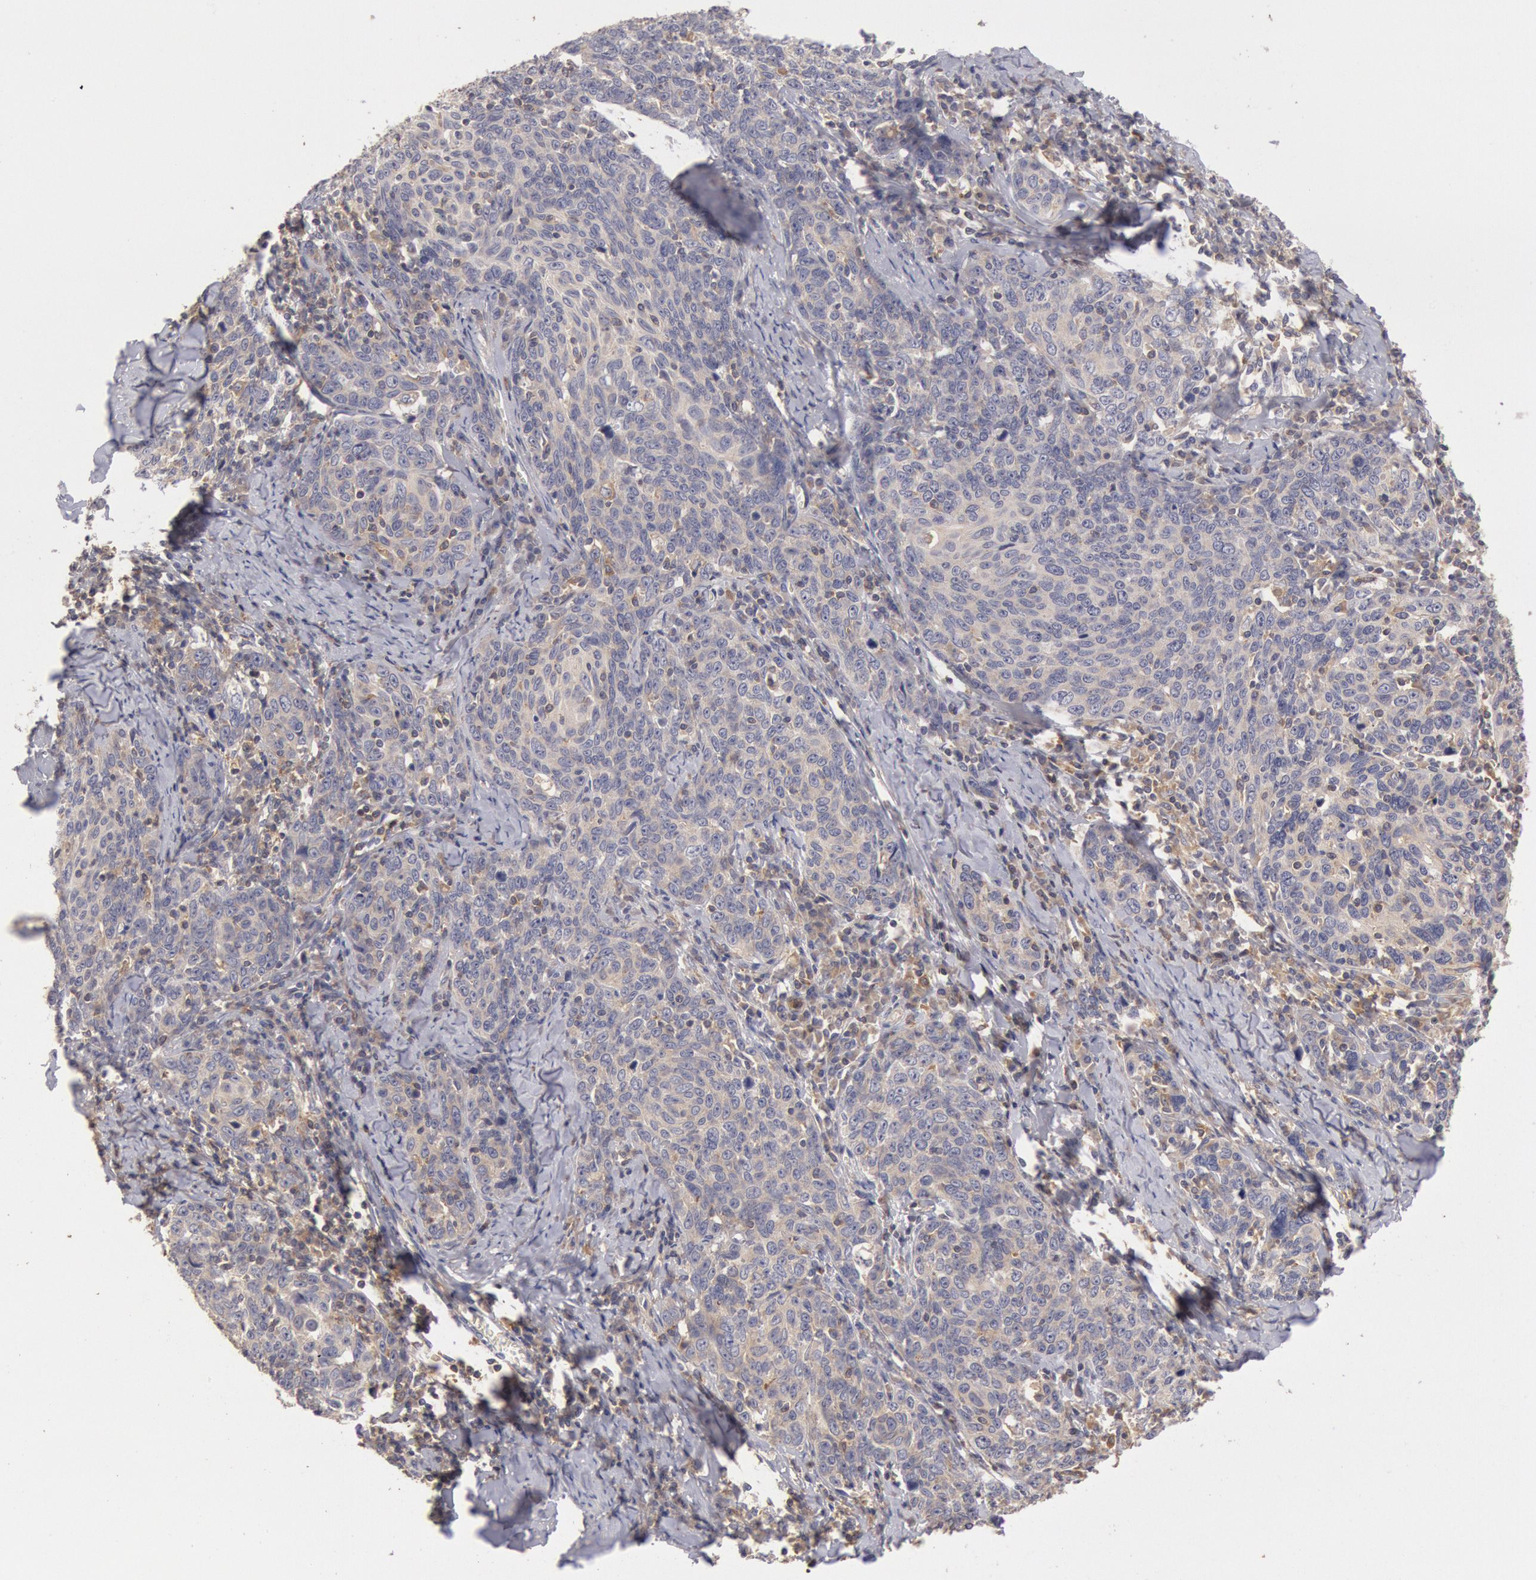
{"staining": {"intensity": "weak", "quantity": "<25%", "location": "cytoplasmic/membranous"}, "tissue": "cervical cancer", "cell_type": "Tumor cells", "image_type": "cancer", "snomed": [{"axis": "morphology", "description": "Squamous cell carcinoma, NOS"}, {"axis": "topography", "description": "Cervix"}], "caption": "Immunohistochemical staining of squamous cell carcinoma (cervical) exhibits no significant positivity in tumor cells. (DAB IHC, high magnification).", "gene": "PIK3R1", "patient": {"sex": "female", "age": 41}}